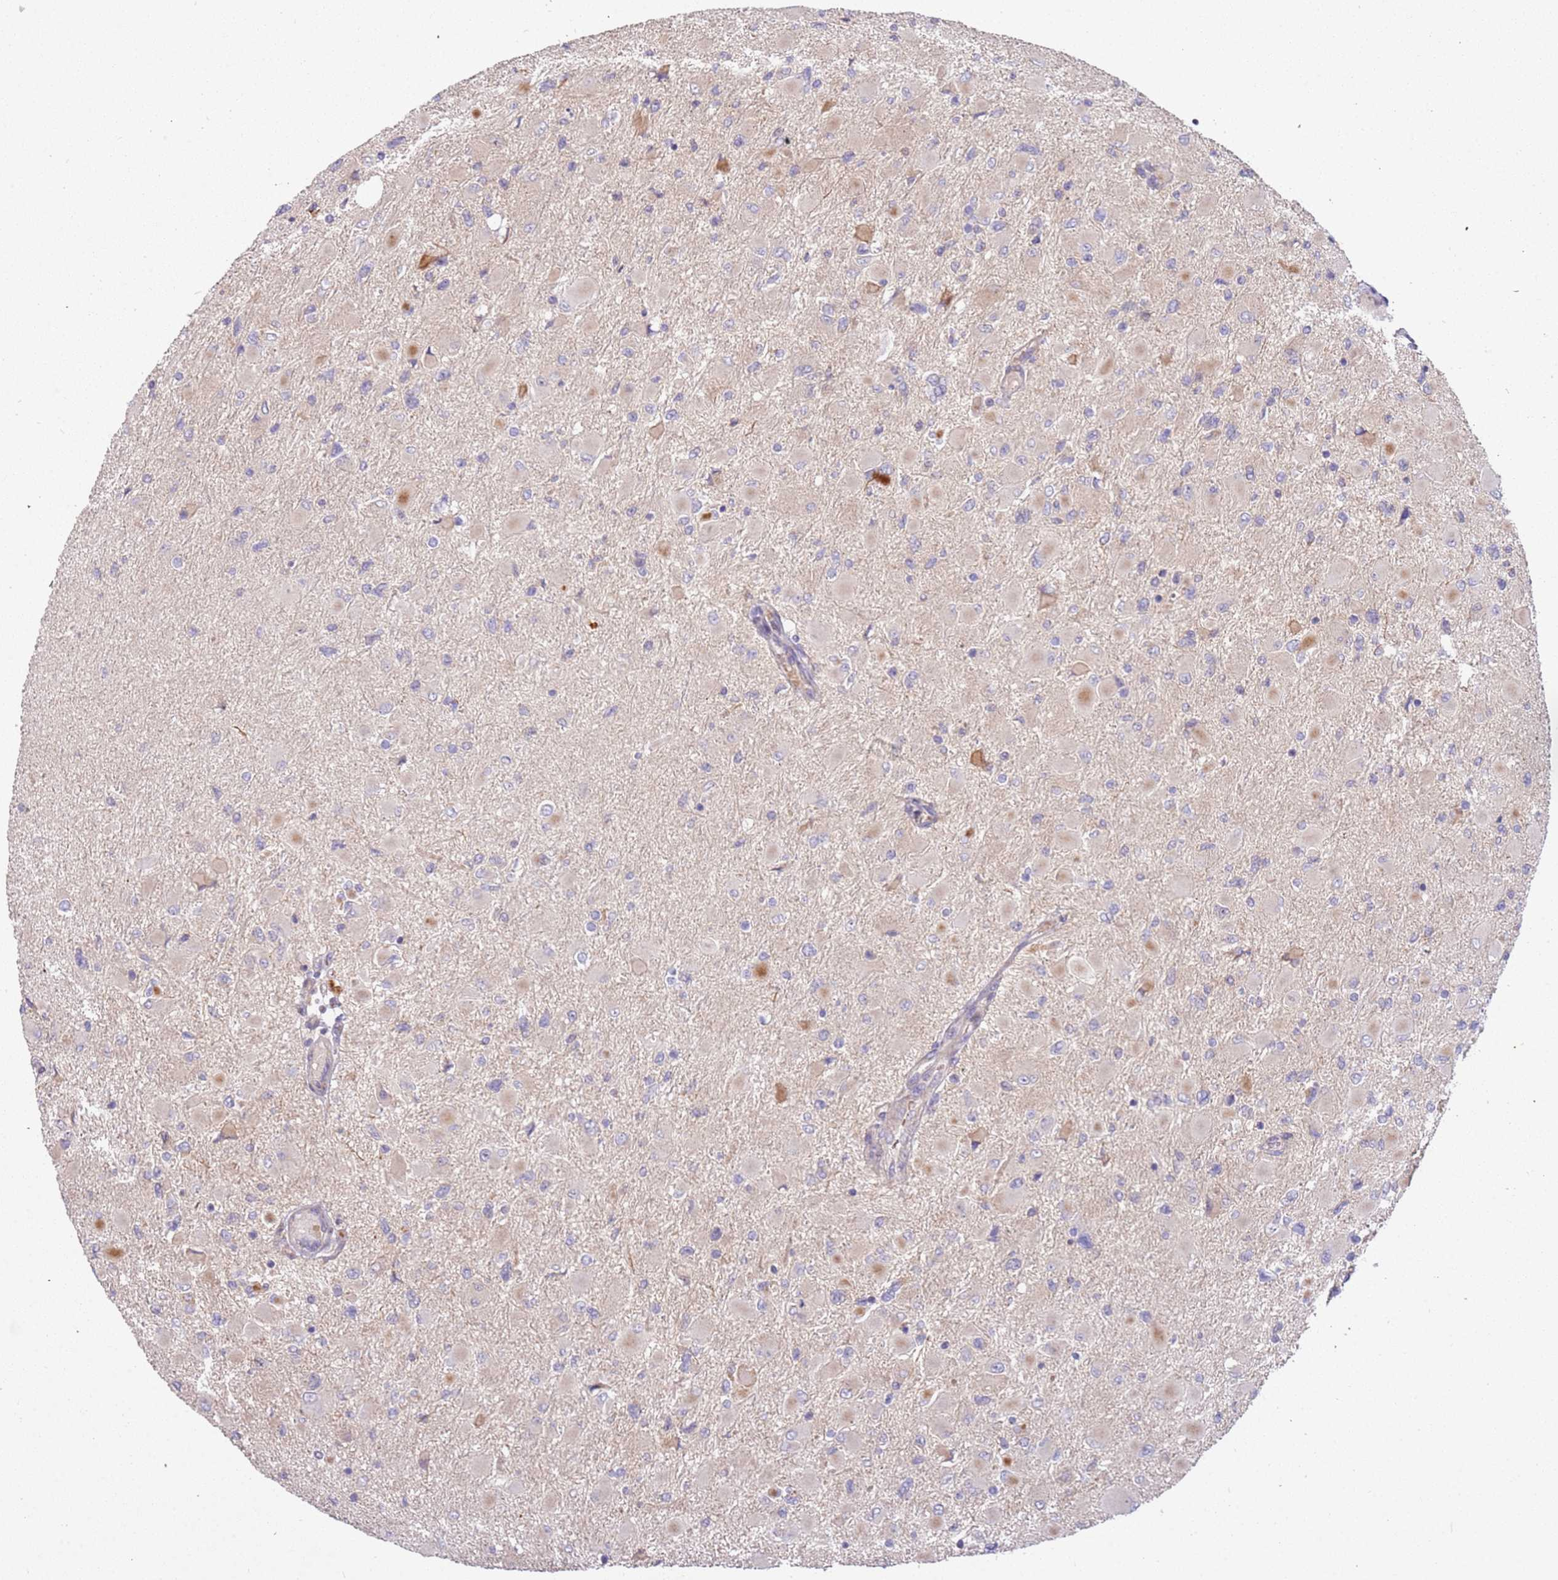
{"staining": {"intensity": "moderate", "quantity": "<25%", "location": "cytoplasmic/membranous"}, "tissue": "glioma", "cell_type": "Tumor cells", "image_type": "cancer", "snomed": [{"axis": "morphology", "description": "Glioma, malignant, High grade"}, {"axis": "topography", "description": "Cerebral cortex"}], "caption": "Protein staining by immunohistochemistry shows moderate cytoplasmic/membranous positivity in about <25% of tumor cells in glioma. The protein of interest is shown in brown color, while the nuclei are stained blue.", "gene": "TRAPPC6B", "patient": {"sex": "female", "age": 36}}